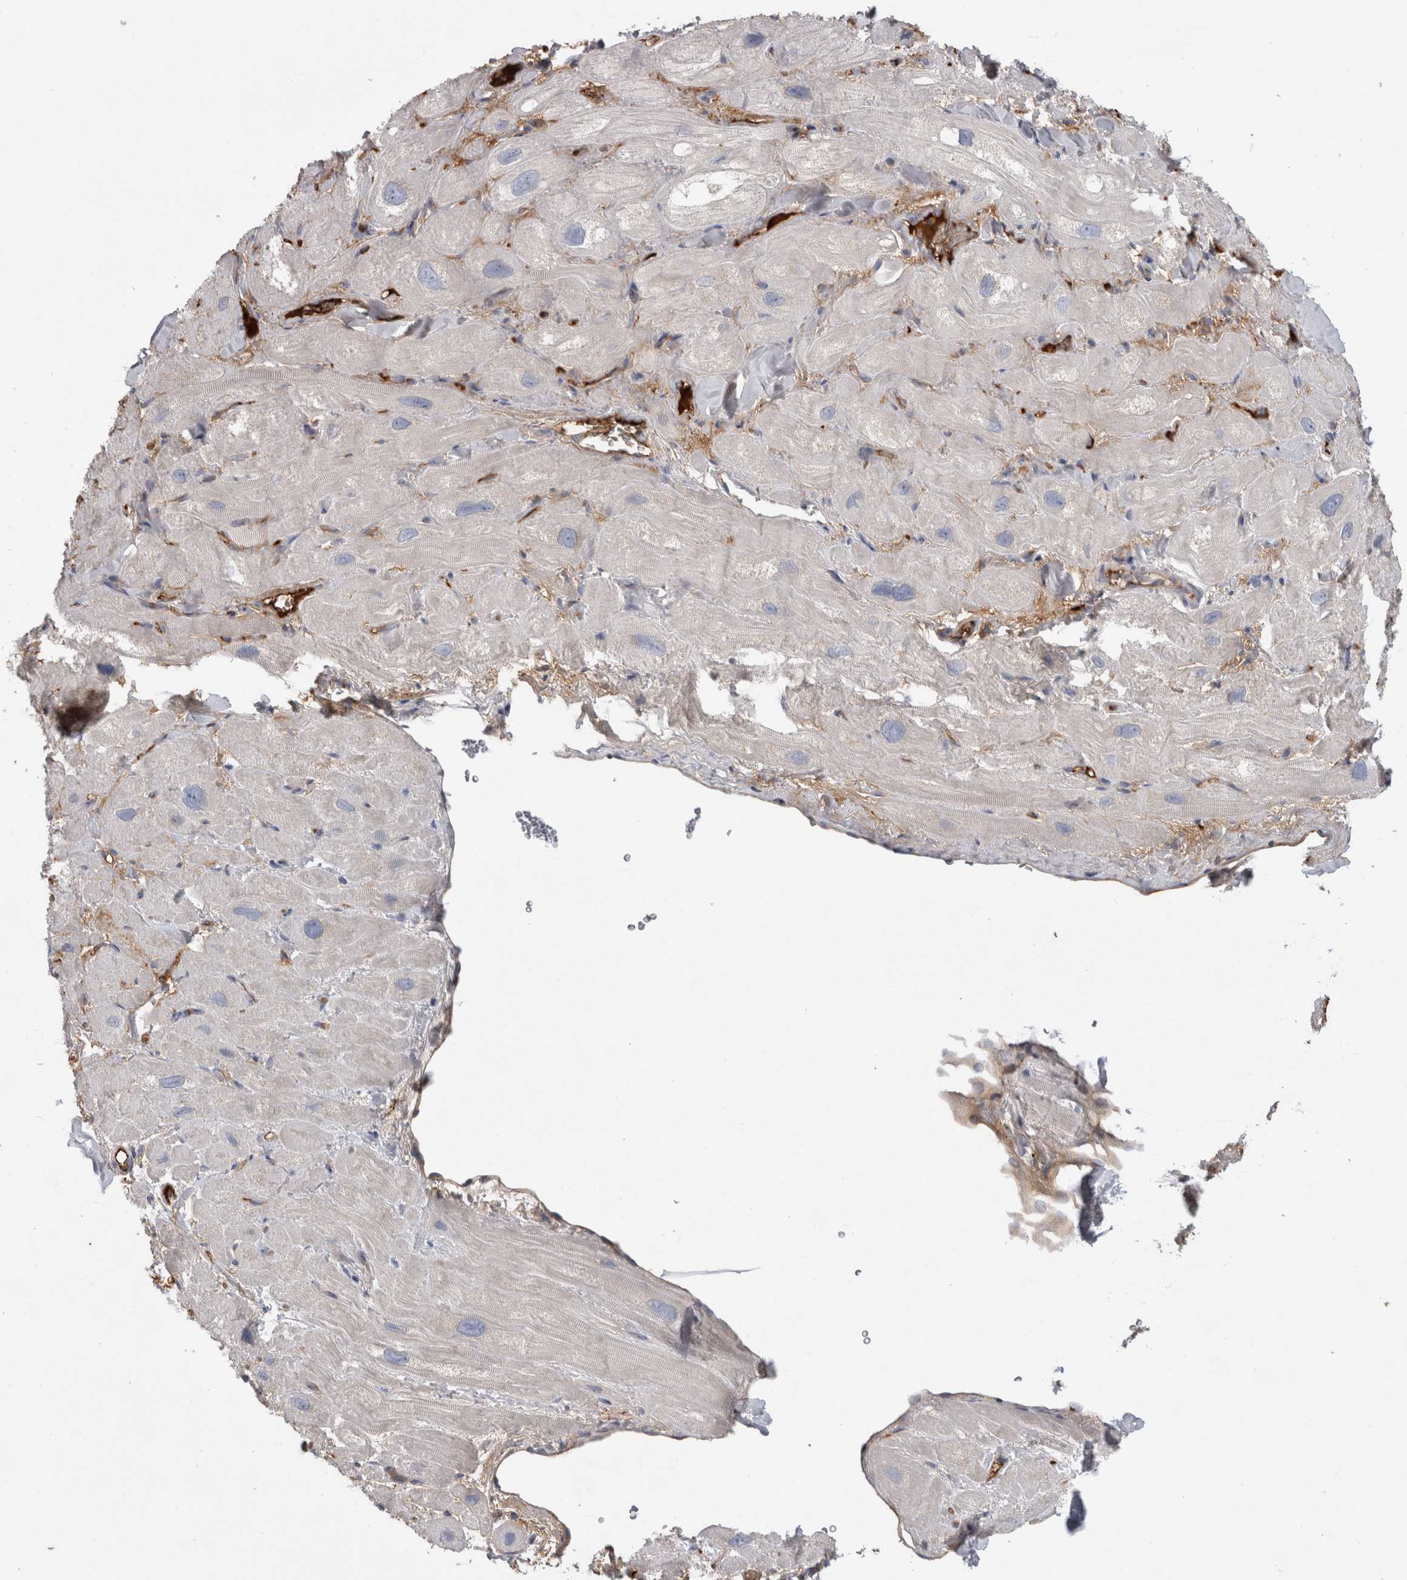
{"staining": {"intensity": "moderate", "quantity": "25%-75%", "location": "cytoplasmic/membranous"}, "tissue": "heart muscle", "cell_type": "Cardiomyocytes", "image_type": "normal", "snomed": [{"axis": "morphology", "description": "Normal tissue, NOS"}, {"axis": "topography", "description": "Heart"}], "caption": "Cardiomyocytes demonstrate medium levels of moderate cytoplasmic/membranous staining in about 25%-75% of cells in unremarkable heart muscle.", "gene": "TBCE", "patient": {"sex": "male", "age": 49}}